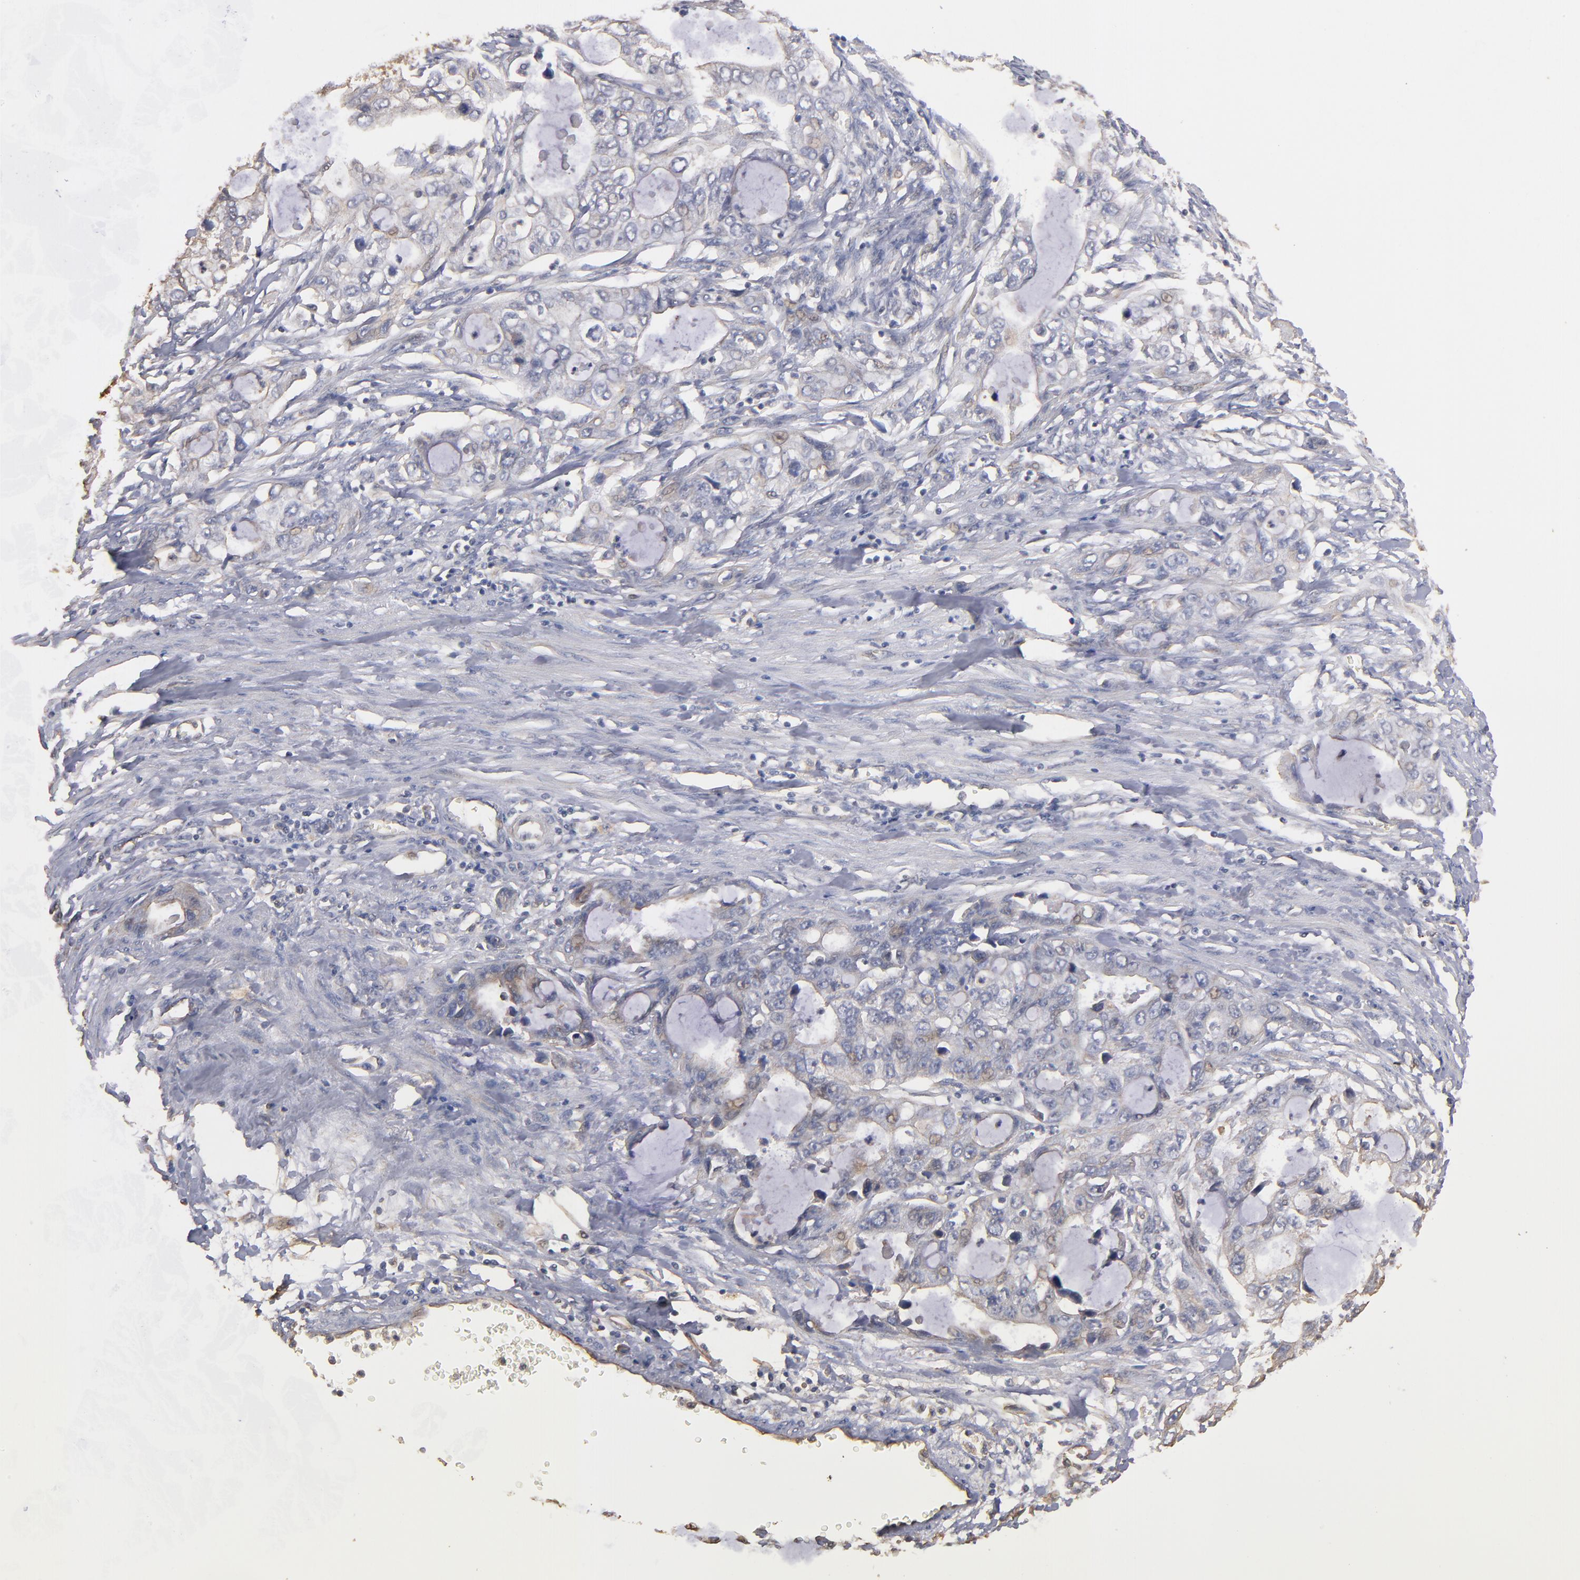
{"staining": {"intensity": "weak", "quantity": "<25%", "location": "cytoplasmic/membranous,nuclear"}, "tissue": "stomach cancer", "cell_type": "Tumor cells", "image_type": "cancer", "snomed": [{"axis": "morphology", "description": "Adenocarcinoma, NOS"}, {"axis": "topography", "description": "Stomach, upper"}], "caption": "High power microscopy photomicrograph of an IHC histopathology image of stomach cancer, revealing no significant expression in tumor cells. (DAB immunohistochemistry, high magnification).", "gene": "DMD", "patient": {"sex": "female", "age": 52}}